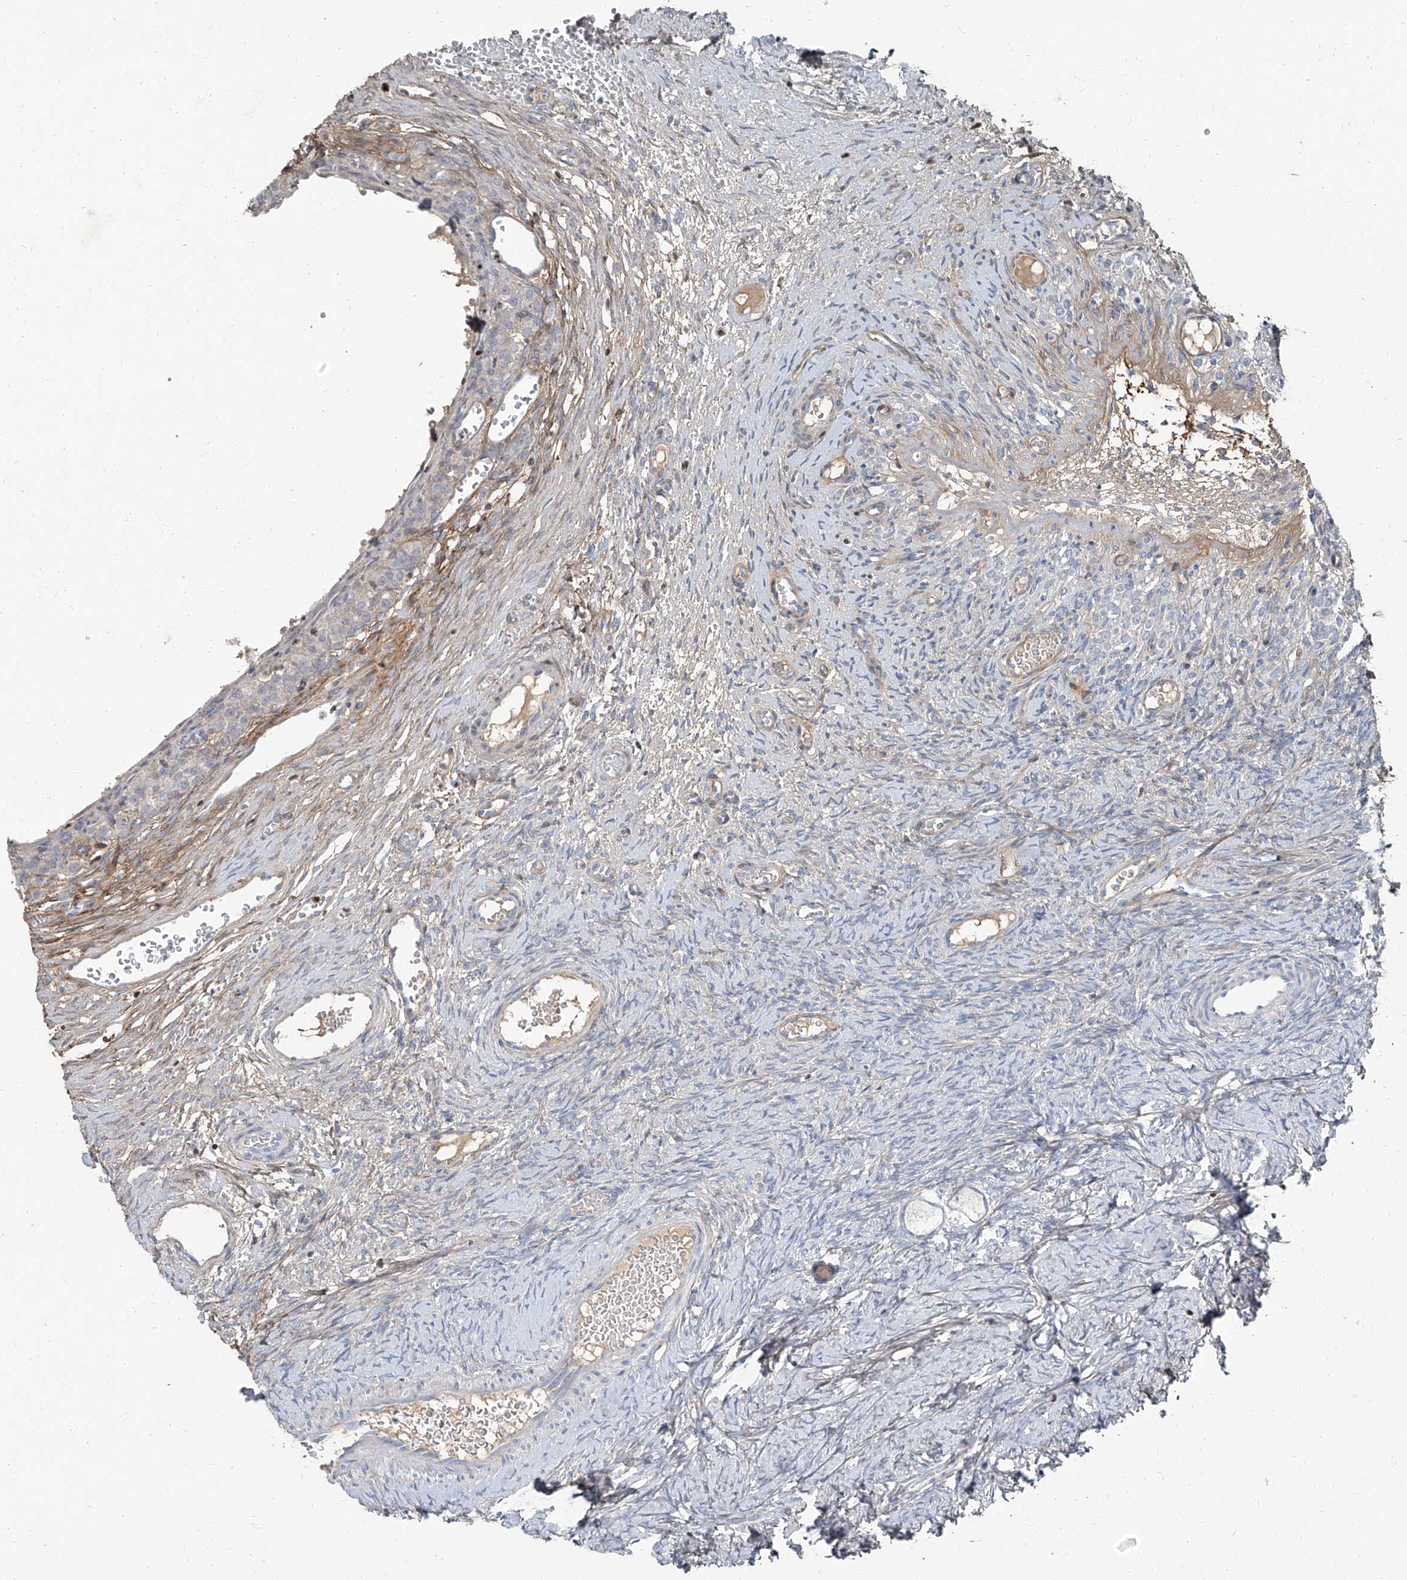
{"staining": {"intensity": "negative", "quantity": "none", "location": "none"}, "tissue": "ovary", "cell_type": "Ovarian stroma cells", "image_type": "normal", "snomed": [{"axis": "morphology", "description": "Adenocarcinoma, NOS"}, {"axis": "topography", "description": "Endometrium"}], "caption": "This histopathology image is of benign ovary stained with IHC to label a protein in brown with the nuclei are counter-stained blue. There is no expression in ovarian stroma cells.", "gene": "HOXA3", "patient": {"sex": "female", "age": 32}}